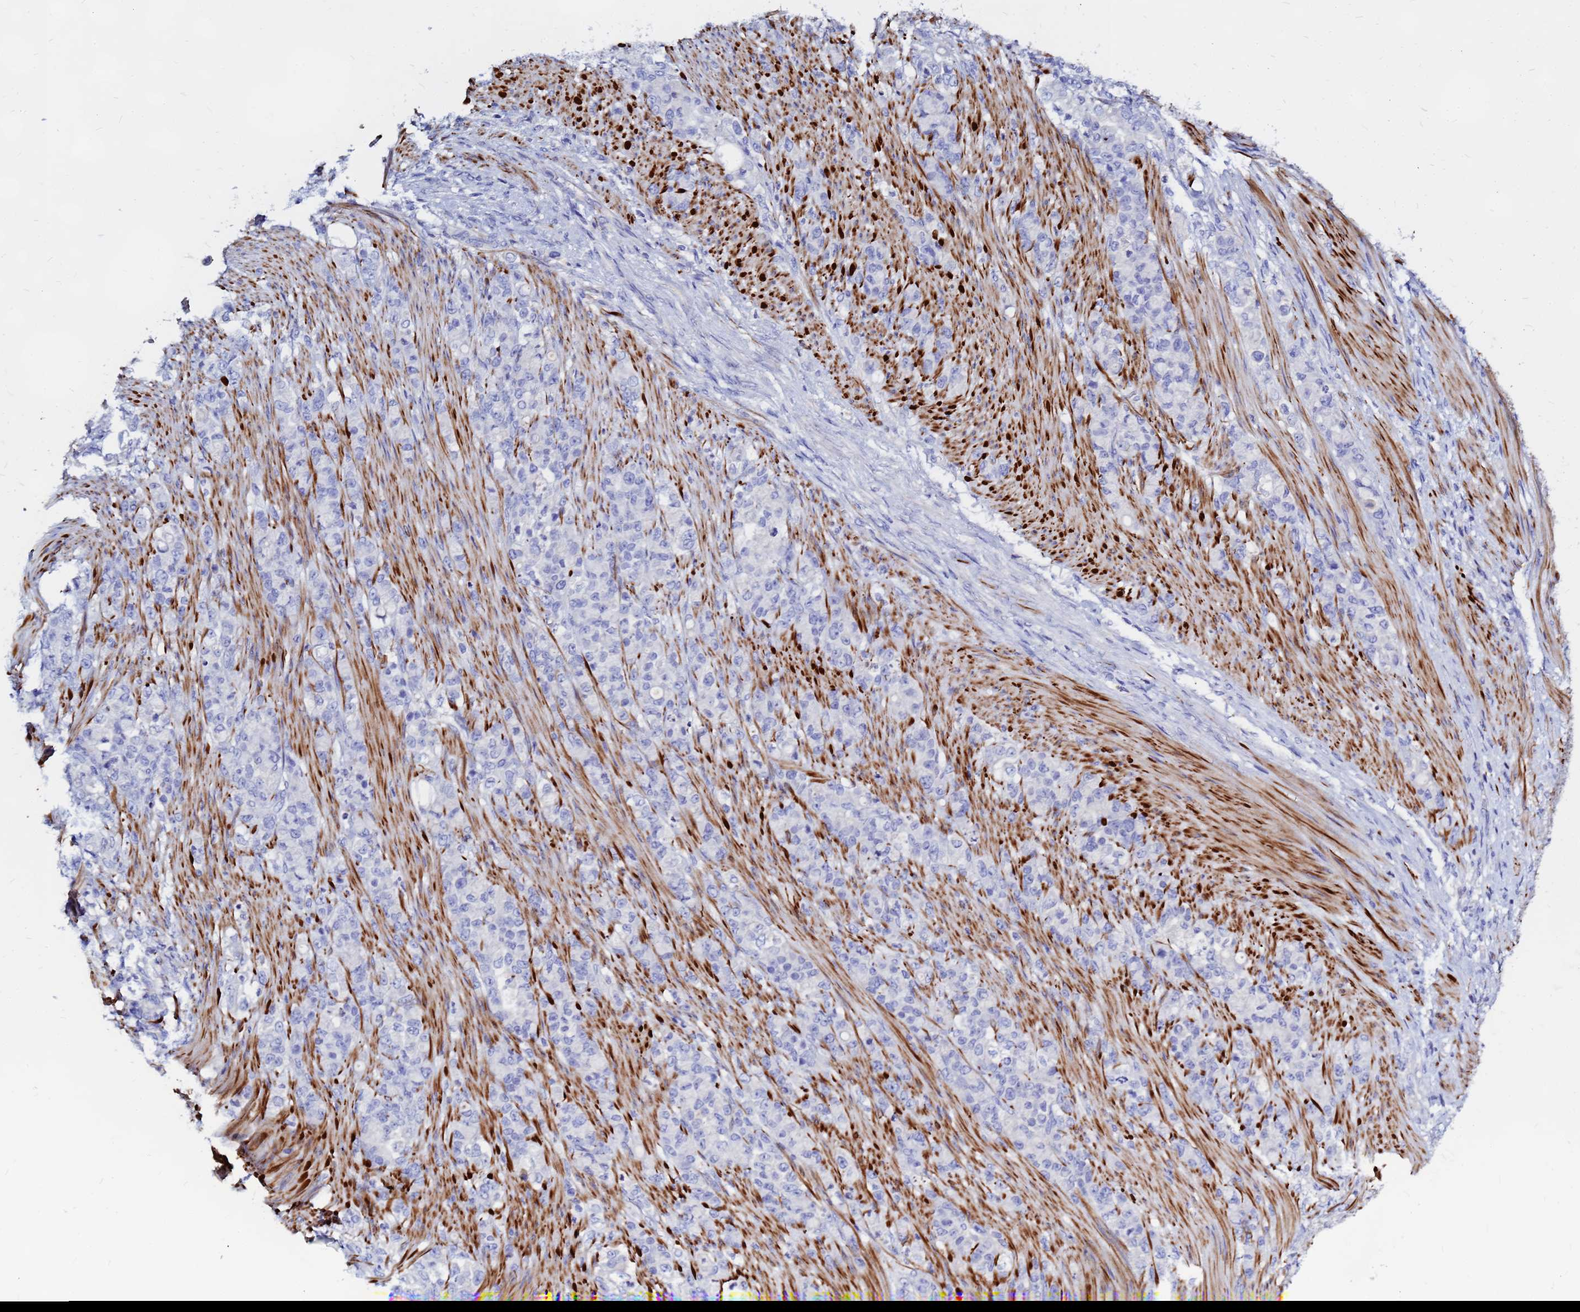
{"staining": {"intensity": "negative", "quantity": "none", "location": "none"}, "tissue": "stomach cancer", "cell_type": "Tumor cells", "image_type": "cancer", "snomed": [{"axis": "morphology", "description": "Normal tissue, NOS"}, {"axis": "morphology", "description": "Adenocarcinoma, NOS"}, {"axis": "topography", "description": "Stomach"}], "caption": "DAB immunohistochemical staining of adenocarcinoma (stomach) demonstrates no significant expression in tumor cells. (DAB (3,3'-diaminobenzidine) IHC with hematoxylin counter stain).", "gene": "ZNF552", "patient": {"sex": "female", "age": 79}}